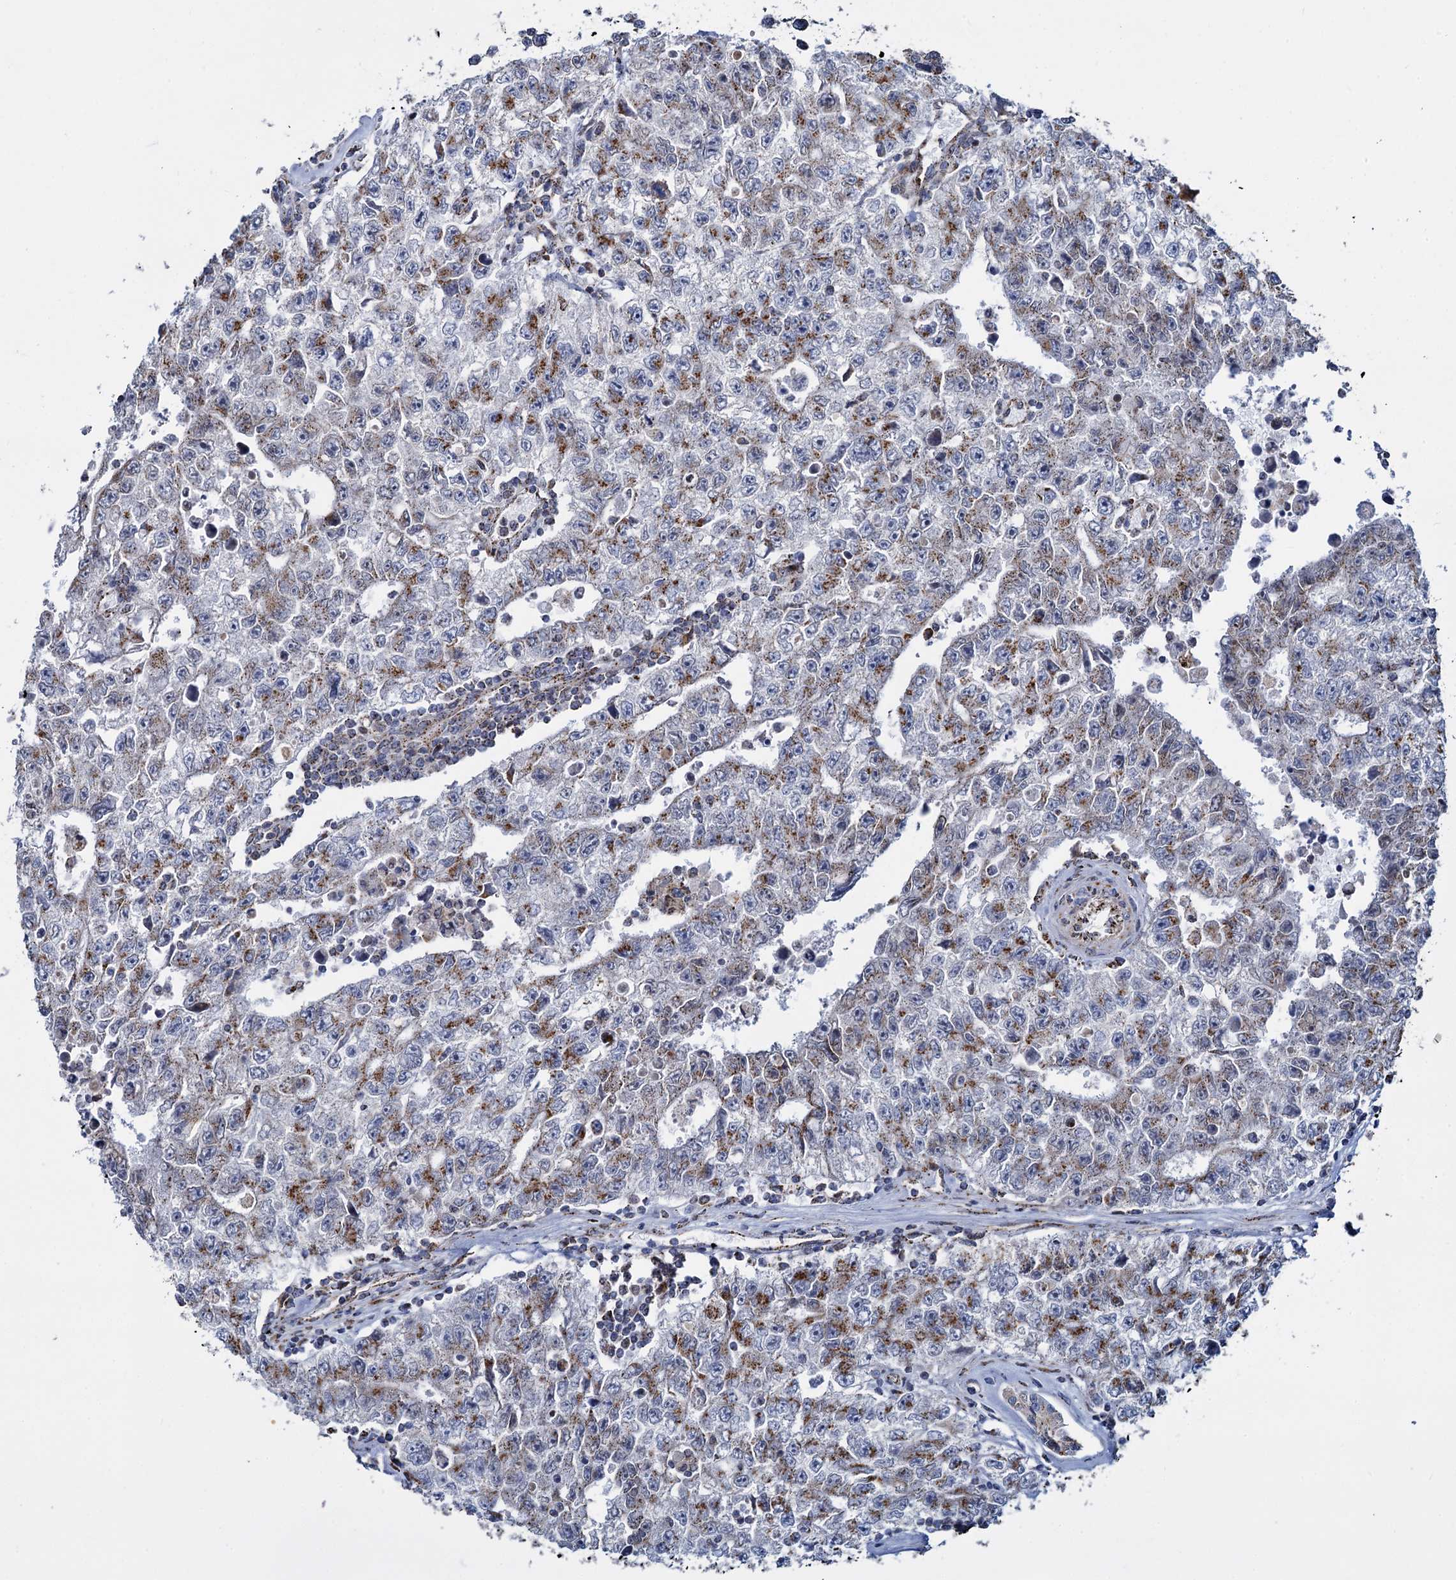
{"staining": {"intensity": "moderate", "quantity": ">75%", "location": "cytoplasmic/membranous"}, "tissue": "testis cancer", "cell_type": "Tumor cells", "image_type": "cancer", "snomed": [{"axis": "morphology", "description": "Carcinoma, Embryonal, NOS"}, {"axis": "topography", "description": "Testis"}], "caption": "IHC image of neoplastic tissue: testis embryonal carcinoma stained using immunohistochemistry reveals medium levels of moderate protein expression localized specifically in the cytoplasmic/membranous of tumor cells, appearing as a cytoplasmic/membranous brown color.", "gene": "SUPT20H", "patient": {"sex": "male", "age": 17}}